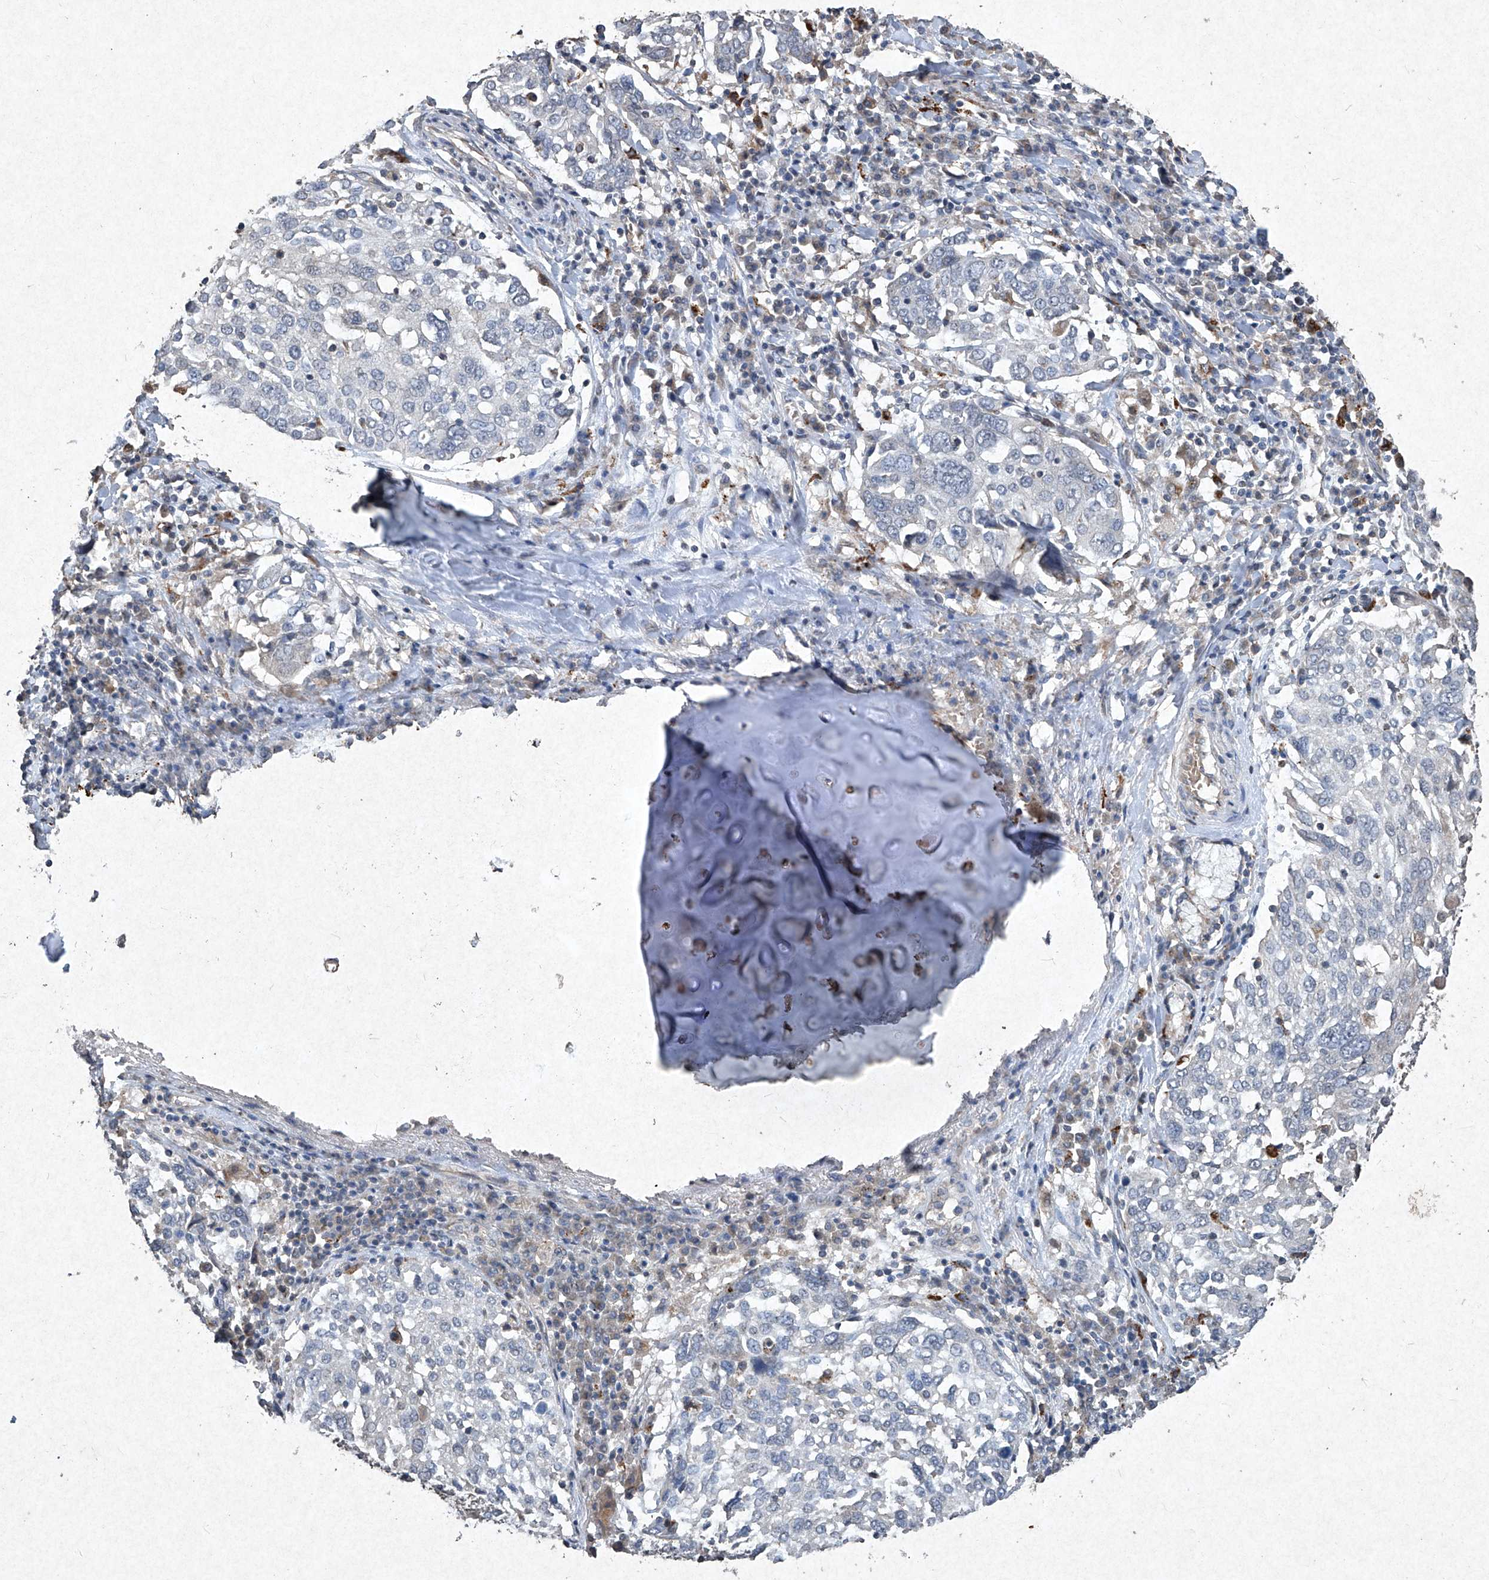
{"staining": {"intensity": "negative", "quantity": "none", "location": "none"}, "tissue": "lung cancer", "cell_type": "Tumor cells", "image_type": "cancer", "snomed": [{"axis": "morphology", "description": "Squamous cell carcinoma, NOS"}, {"axis": "topography", "description": "Lung"}], "caption": "Immunohistochemical staining of human squamous cell carcinoma (lung) shows no significant staining in tumor cells. The staining was performed using DAB to visualize the protein expression in brown, while the nuclei were stained in blue with hematoxylin (Magnification: 20x).", "gene": "MED16", "patient": {"sex": "male", "age": 65}}